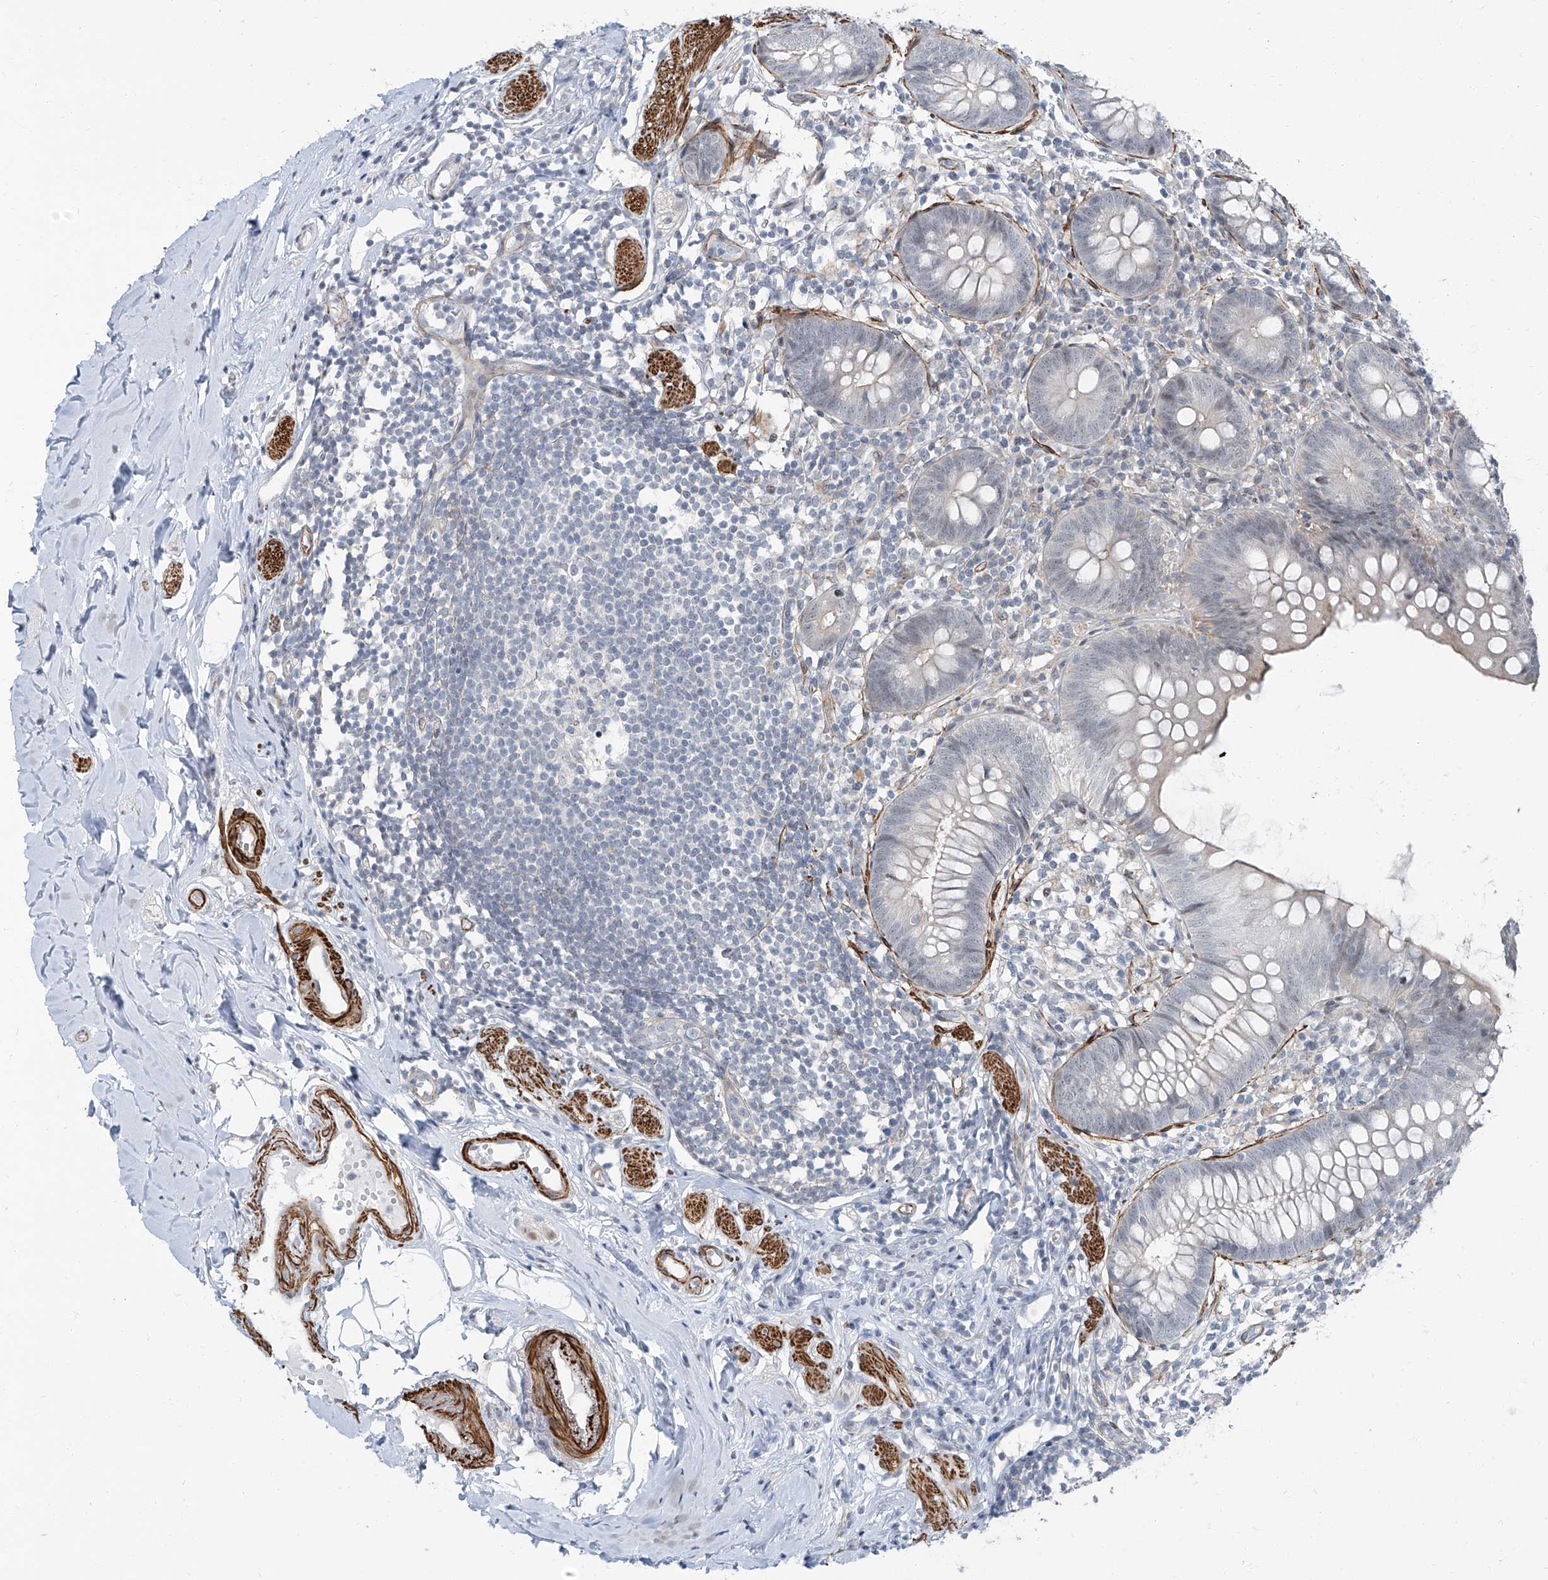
{"staining": {"intensity": "negative", "quantity": "none", "location": "none"}, "tissue": "appendix", "cell_type": "Glandular cells", "image_type": "normal", "snomed": [{"axis": "morphology", "description": "Normal tissue, NOS"}, {"axis": "topography", "description": "Appendix"}], "caption": "DAB (3,3'-diaminobenzidine) immunohistochemical staining of benign human appendix exhibits no significant expression in glandular cells.", "gene": "TXLNB", "patient": {"sex": "female", "age": 62}}